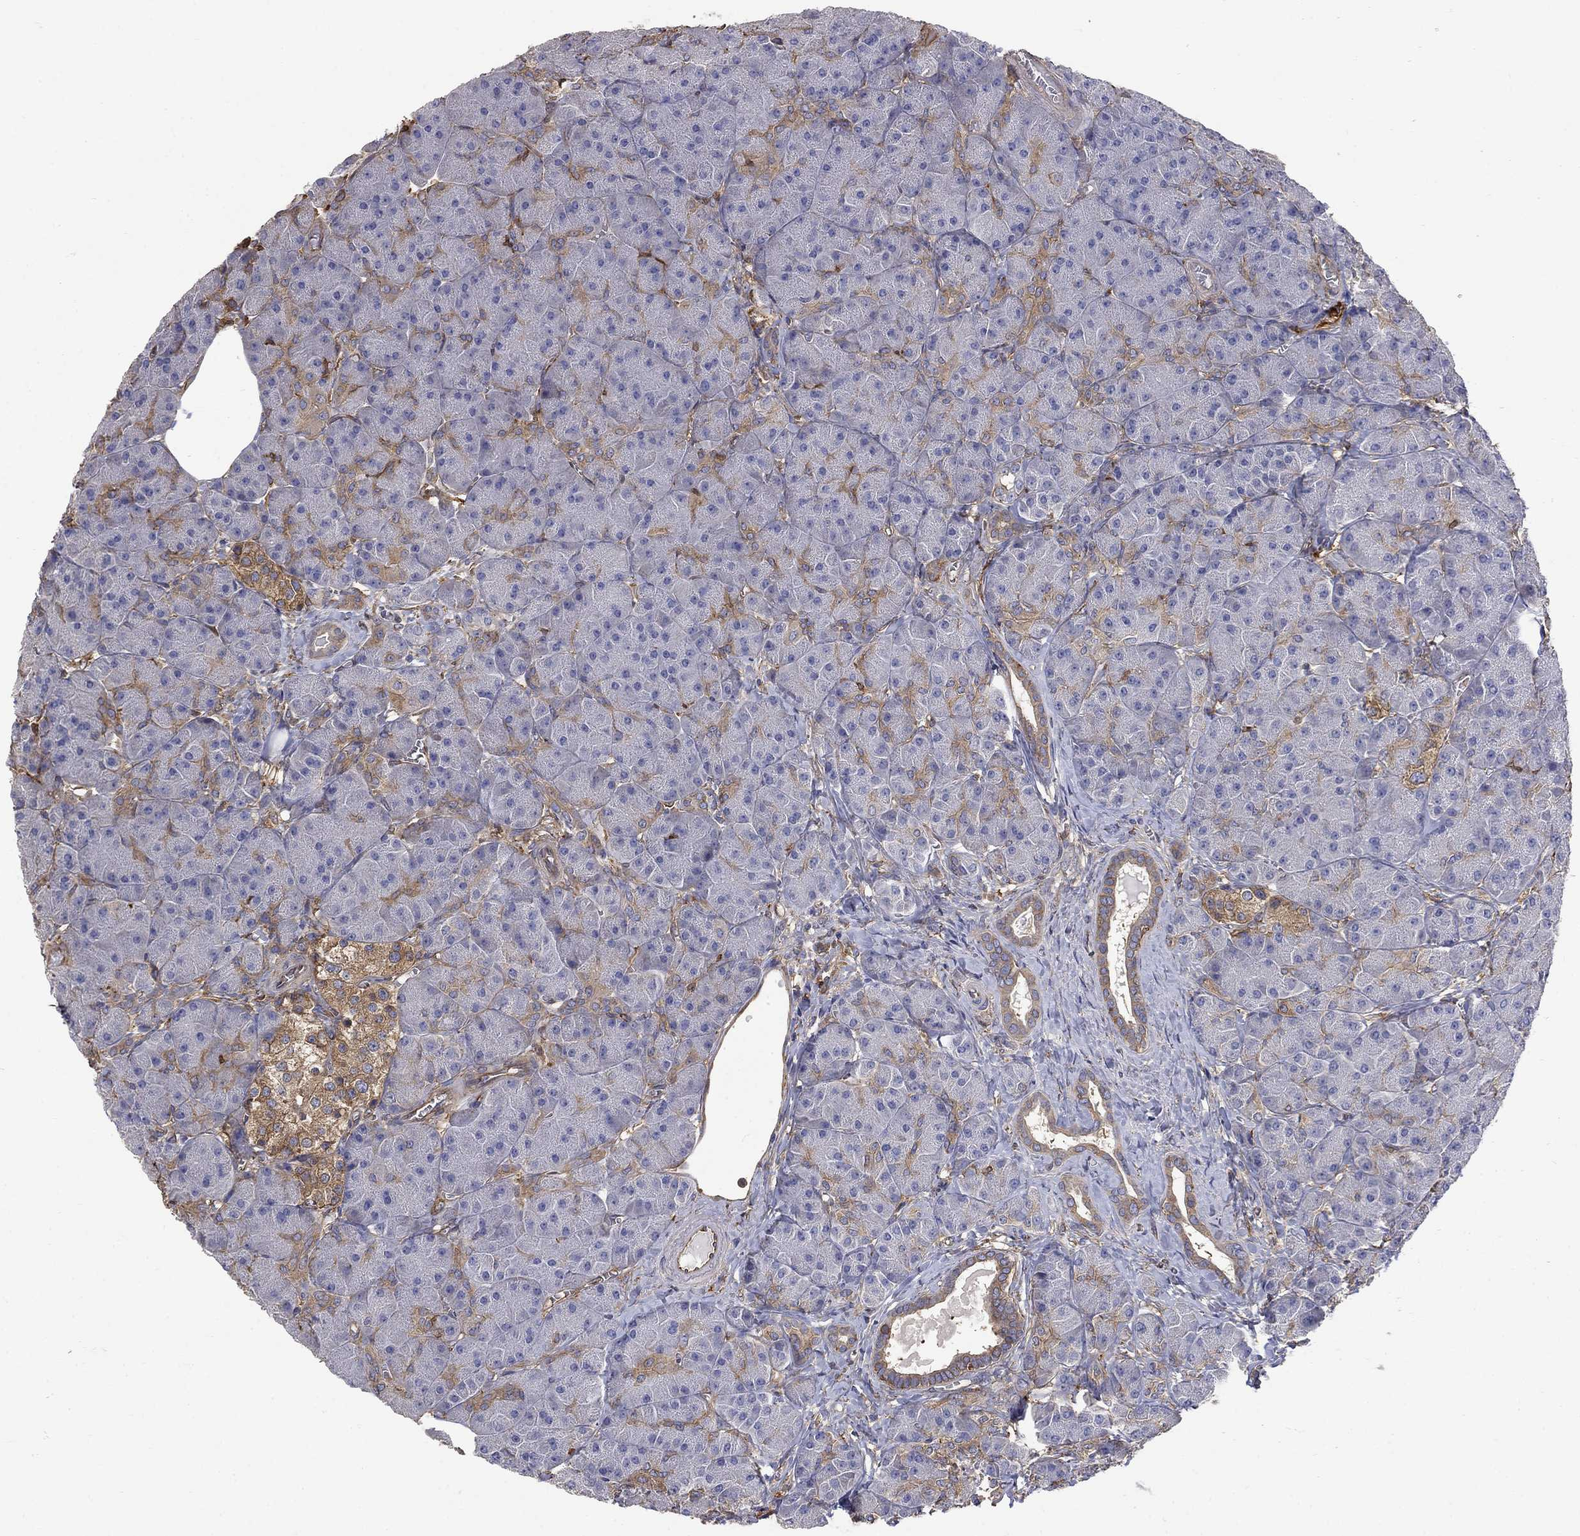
{"staining": {"intensity": "moderate", "quantity": "<25%", "location": "cytoplasmic/membranous"}, "tissue": "pancreas", "cell_type": "Exocrine glandular cells", "image_type": "normal", "snomed": [{"axis": "morphology", "description": "Normal tissue, NOS"}, {"axis": "topography", "description": "Pancreas"}], "caption": "Immunohistochemistry (IHC) of benign pancreas shows low levels of moderate cytoplasmic/membranous positivity in approximately <25% of exocrine glandular cells.", "gene": "DPYSL2", "patient": {"sex": "male", "age": 61}}